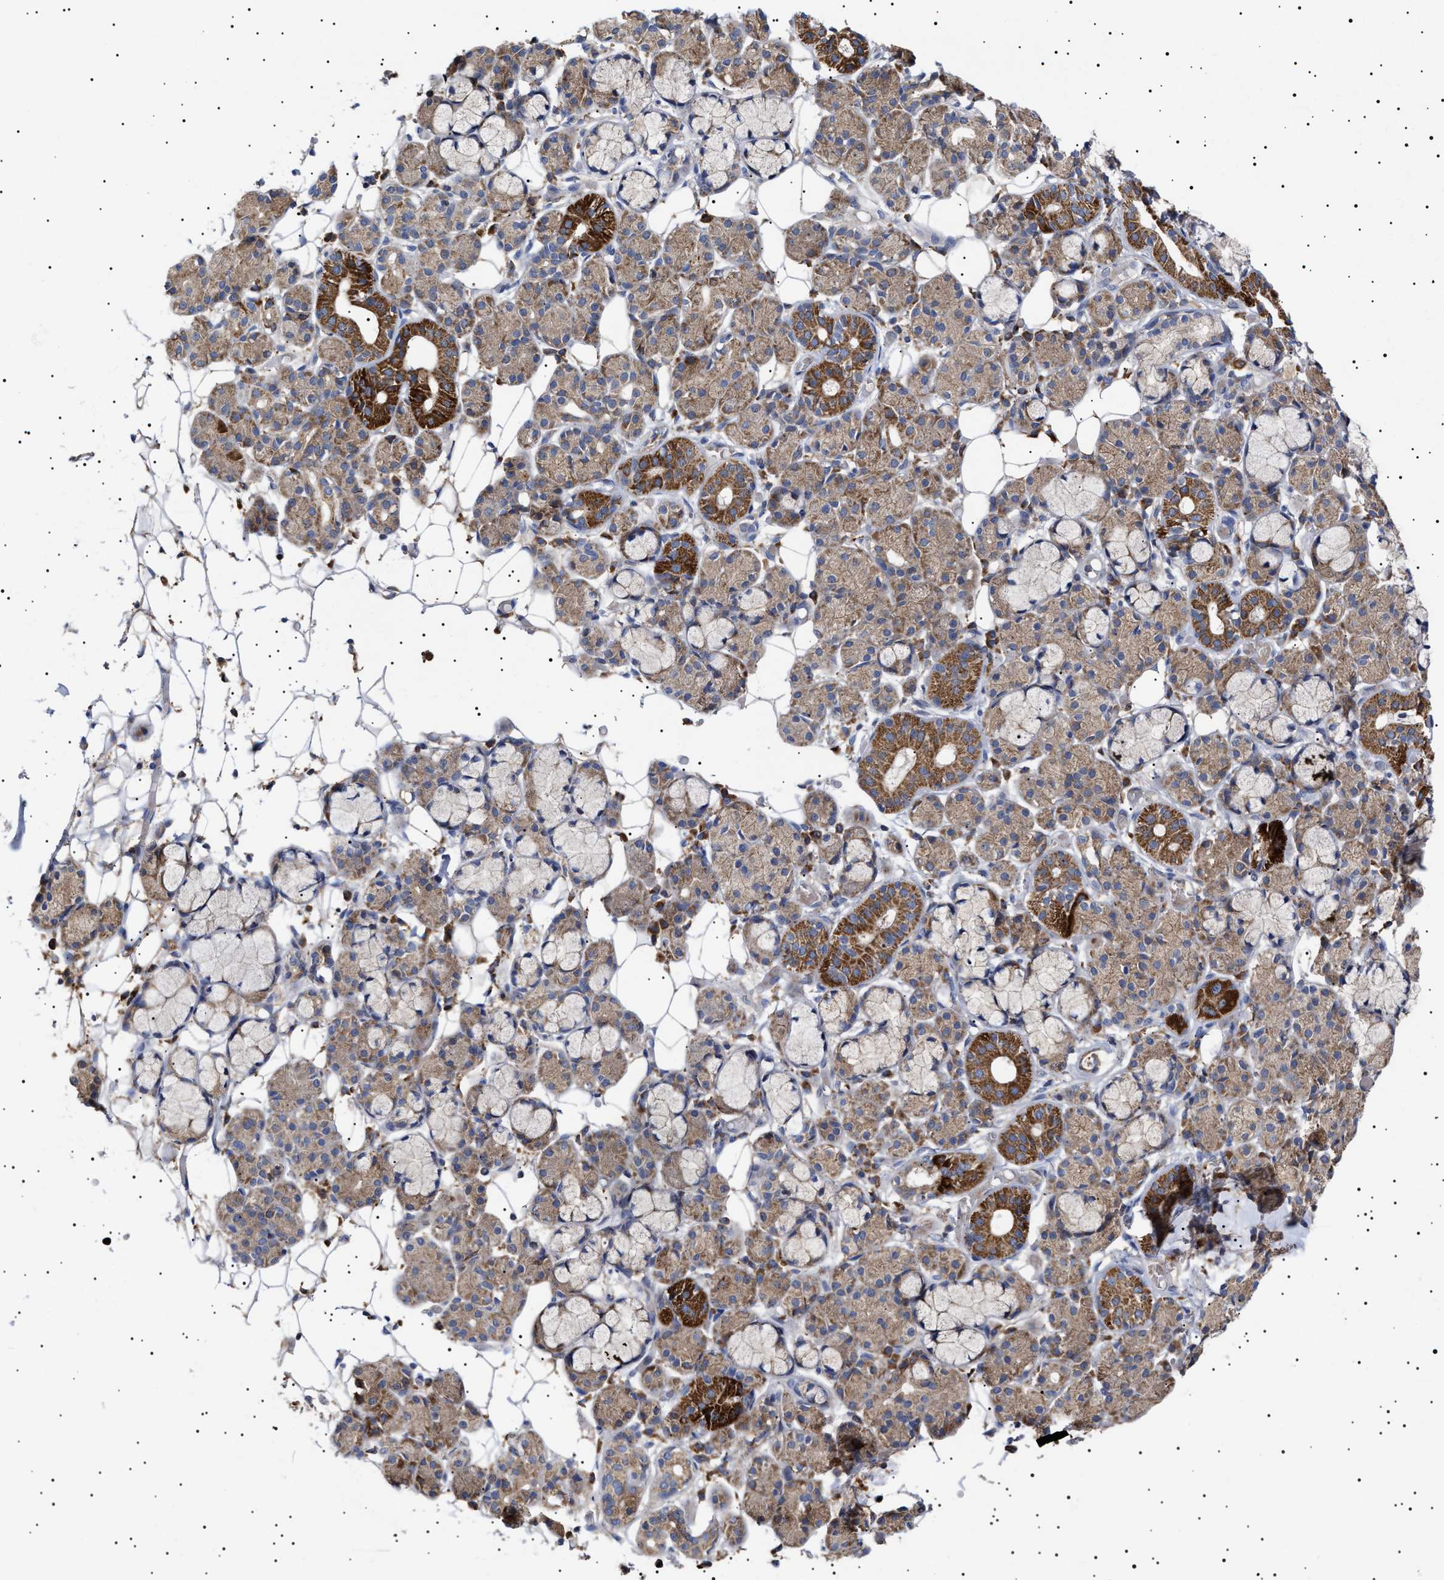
{"staining": {"intensity": "strong", "quantity": "25%-75%", "location": "cytoplasmic/membranous"}, "tissue": "salivary gland", "cell_type": "Glandular cells", "image_type": "normal", "snomed": [{"axis": "morphology", "description": "Normal tissue, NOS"}, {"axis": "topography", "description": "Salivary gland"}], "caption": "IHC histopathology image of unremarkable human salivary gland stained for a protein (brown), which exhibits high levels of strong cytoplasmic/membranous expression in approximately 25%-75% of glandular cells.", "gene": "MRPL10", "patient": {"sex": "male", "age": 63}}